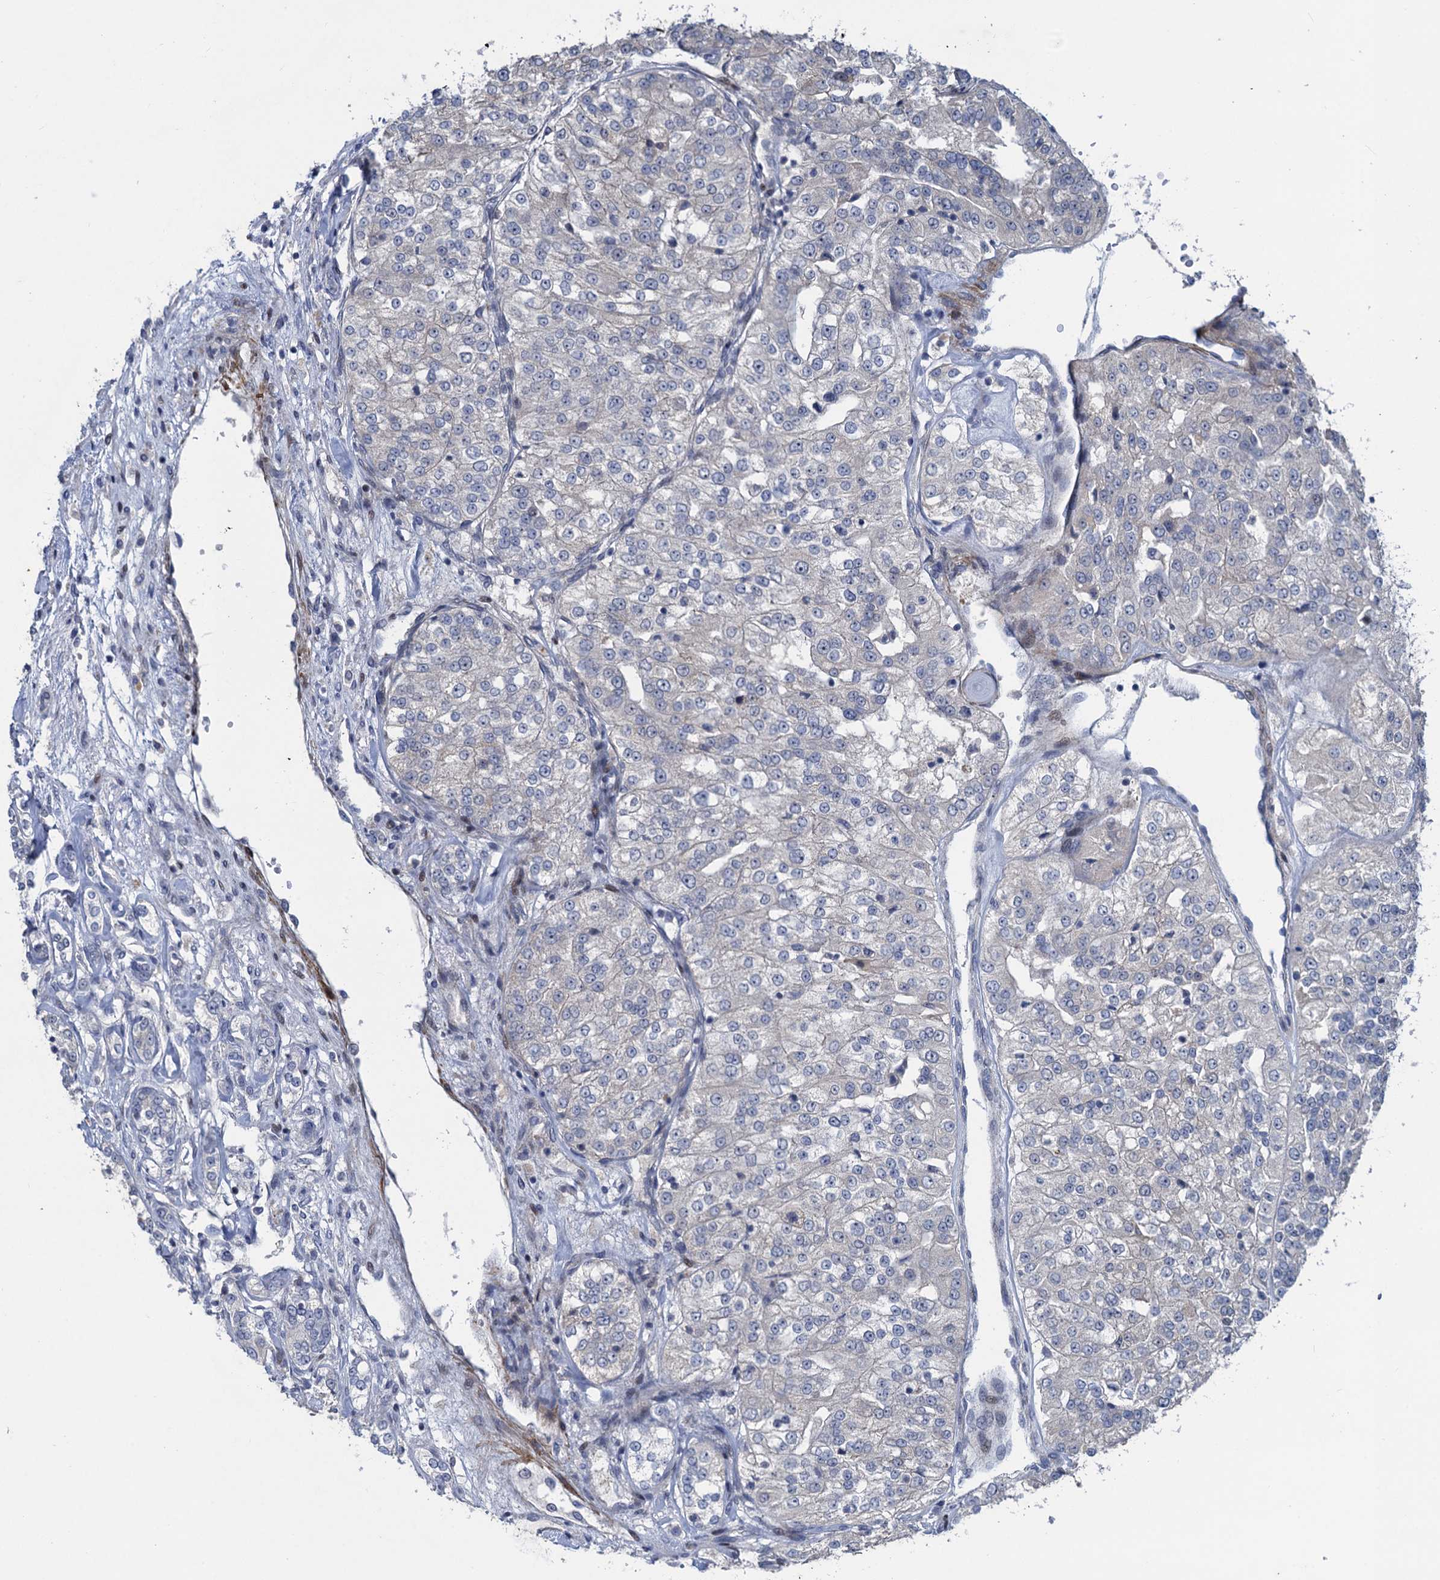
{"staining": {"intensity": "negative", "quantity": "none", "location": "none"}, "tissue": "renal cancer", "cell_type": "Tumor cells", "image_type": "cancer", "snomed": [{"axis": "morphology", "description": "Adenocarcinoma, NOS"}, {"axis": "topography", "description": "Kidney"}], "caption": "Micrograph shows no protein positivity in tumor cells of adenocarcinoma (renal) tissue.", "gene": "ESYT3", "patient": {"sex": "female", "age": 63}}